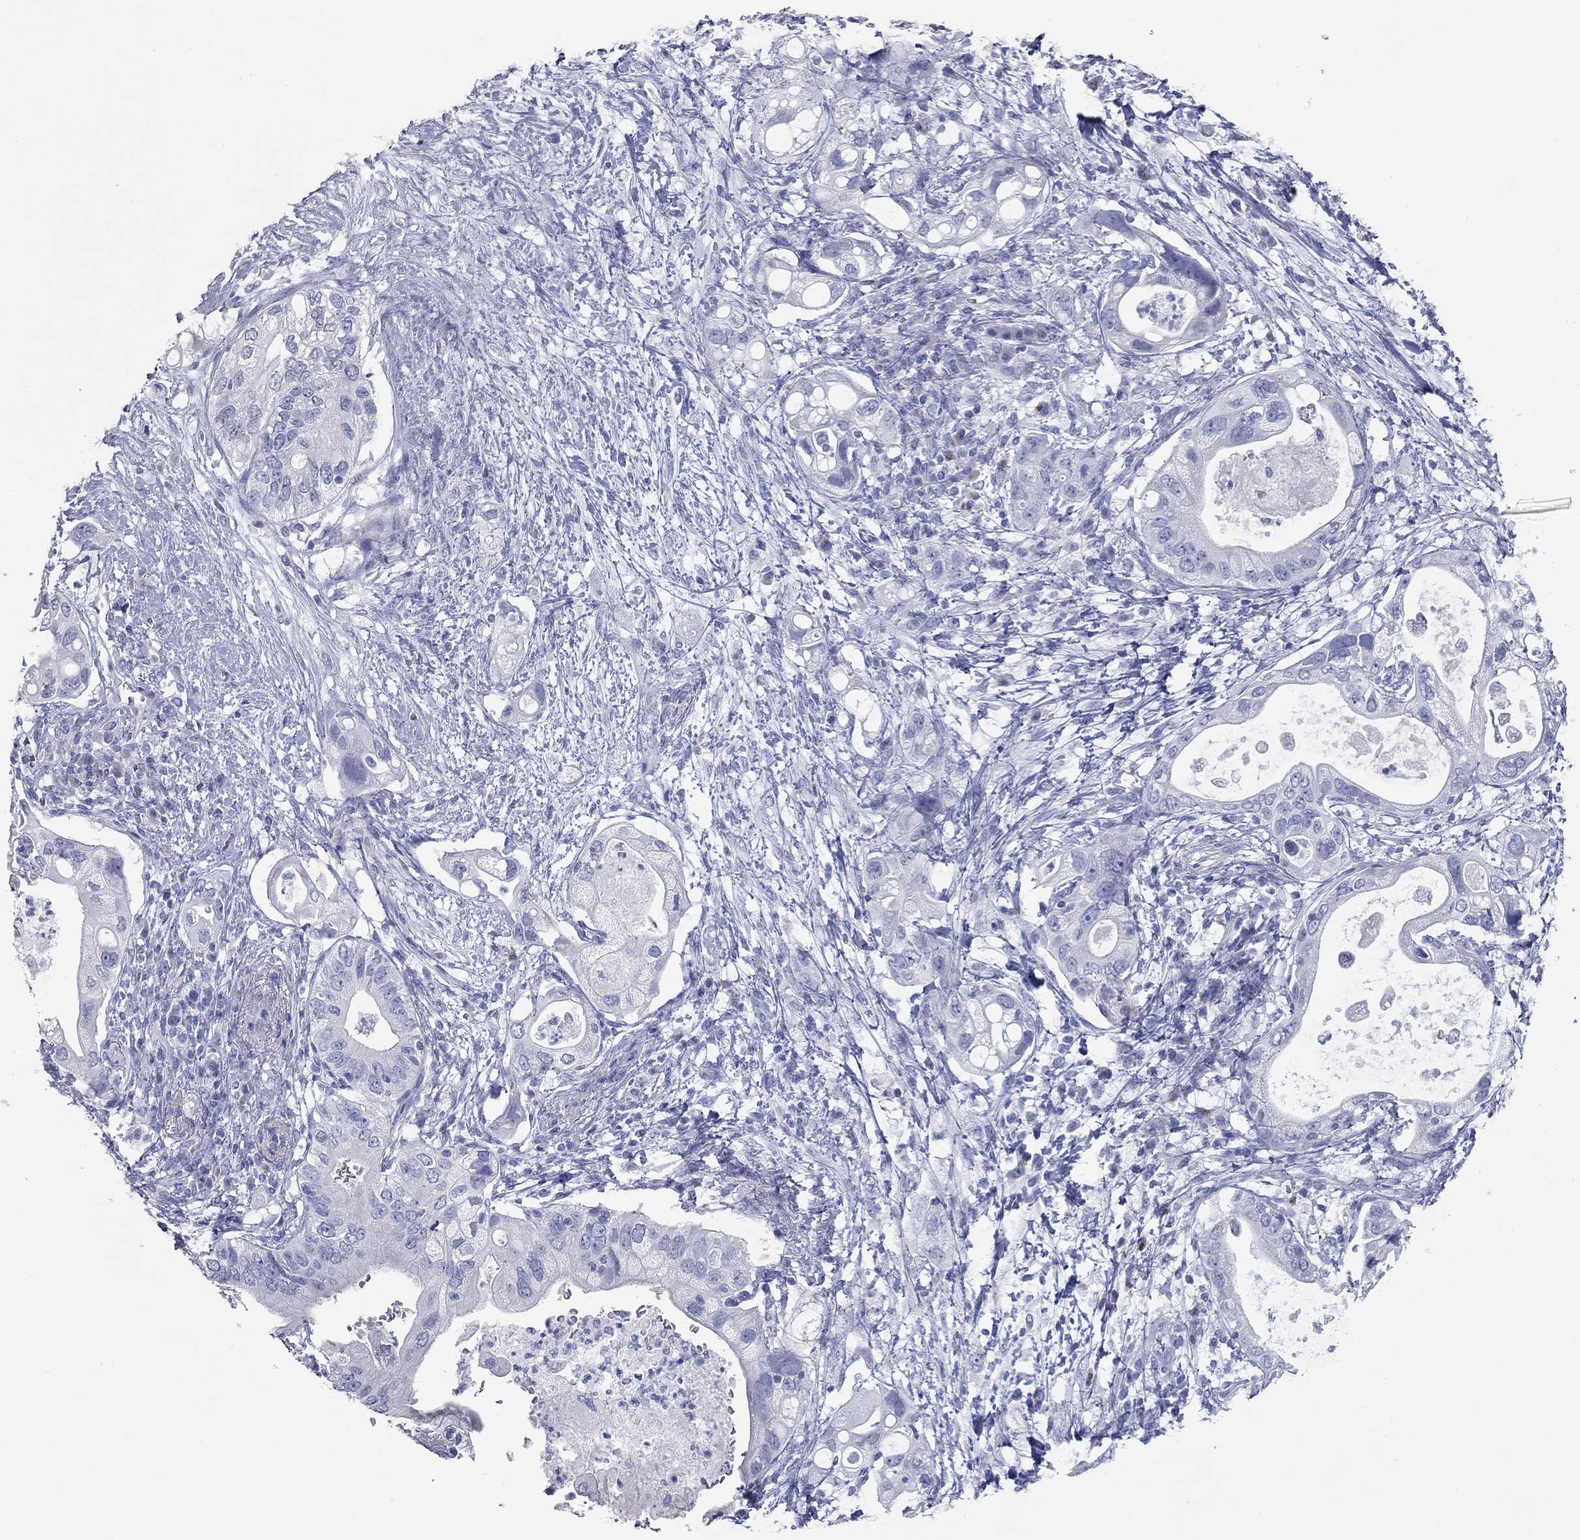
{"staining": {"intensity": "negative", "quantity": "none", "location": "none"}, "tissue": "pancreatic cancer", "cell_type": "Tumor cells", "image_type": "cancer", "snomed": [{"axis": "morphology", "description": "Adenocarcinoma, NOS"}, {"axis": "topography", "description": "Pancreas"}], "caption": "The histopathology image shows no significant expression in tumor cells of adenocarcinoma (pancreatic).", "gene": "TAC1", "patient": {"sex": "female", "age": 72}}